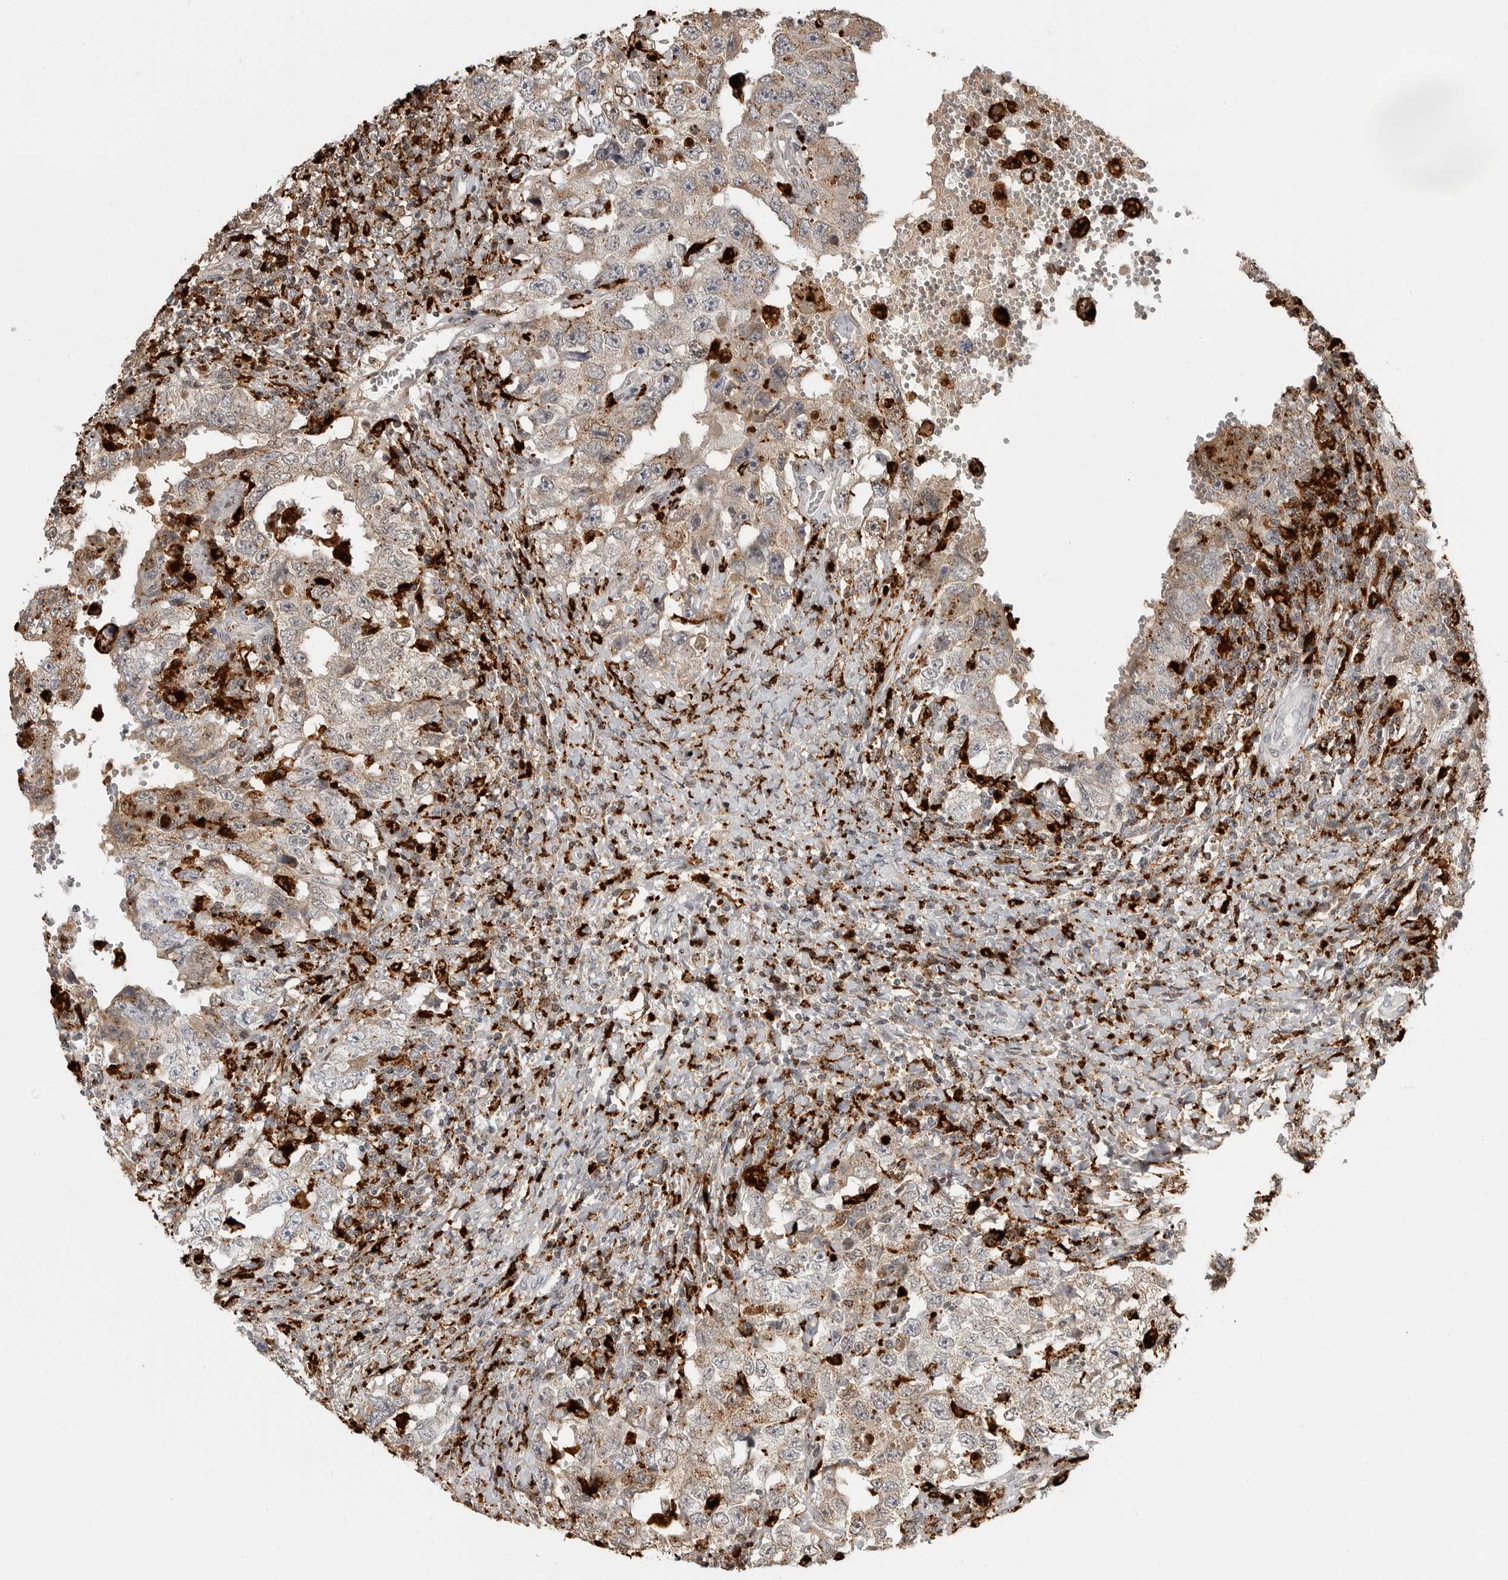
{"staining": {"intensity": "moderate", "quantity": "<25%", "location": "cytoplasmic/membranous"}, "tissue": "testis cancer", "cell_type": "Tumor cells", "image_type": "cancer", "snomed": [{"axis": "morphology", "description": "Carcinoma, Embryonal, NOS"}, {"axis": "topography", "description": "Testis"}], "caption": "Immunohistochemistry staining of testis embryonal carcinoma, which demonstrates low levels of moderate cytoplasmic/membranous positivity in approximately <25% of tumor cells indicating moderate cytoplasmic/membranous protein staining. The staining was performed using DAB (3,3'-diaminobenzidine) (brown) for protein detection and nuclei were counterstained in hematoxylin (blue).", "gene": "IFI30", "patient": {"sex": "male", "age": 26}}